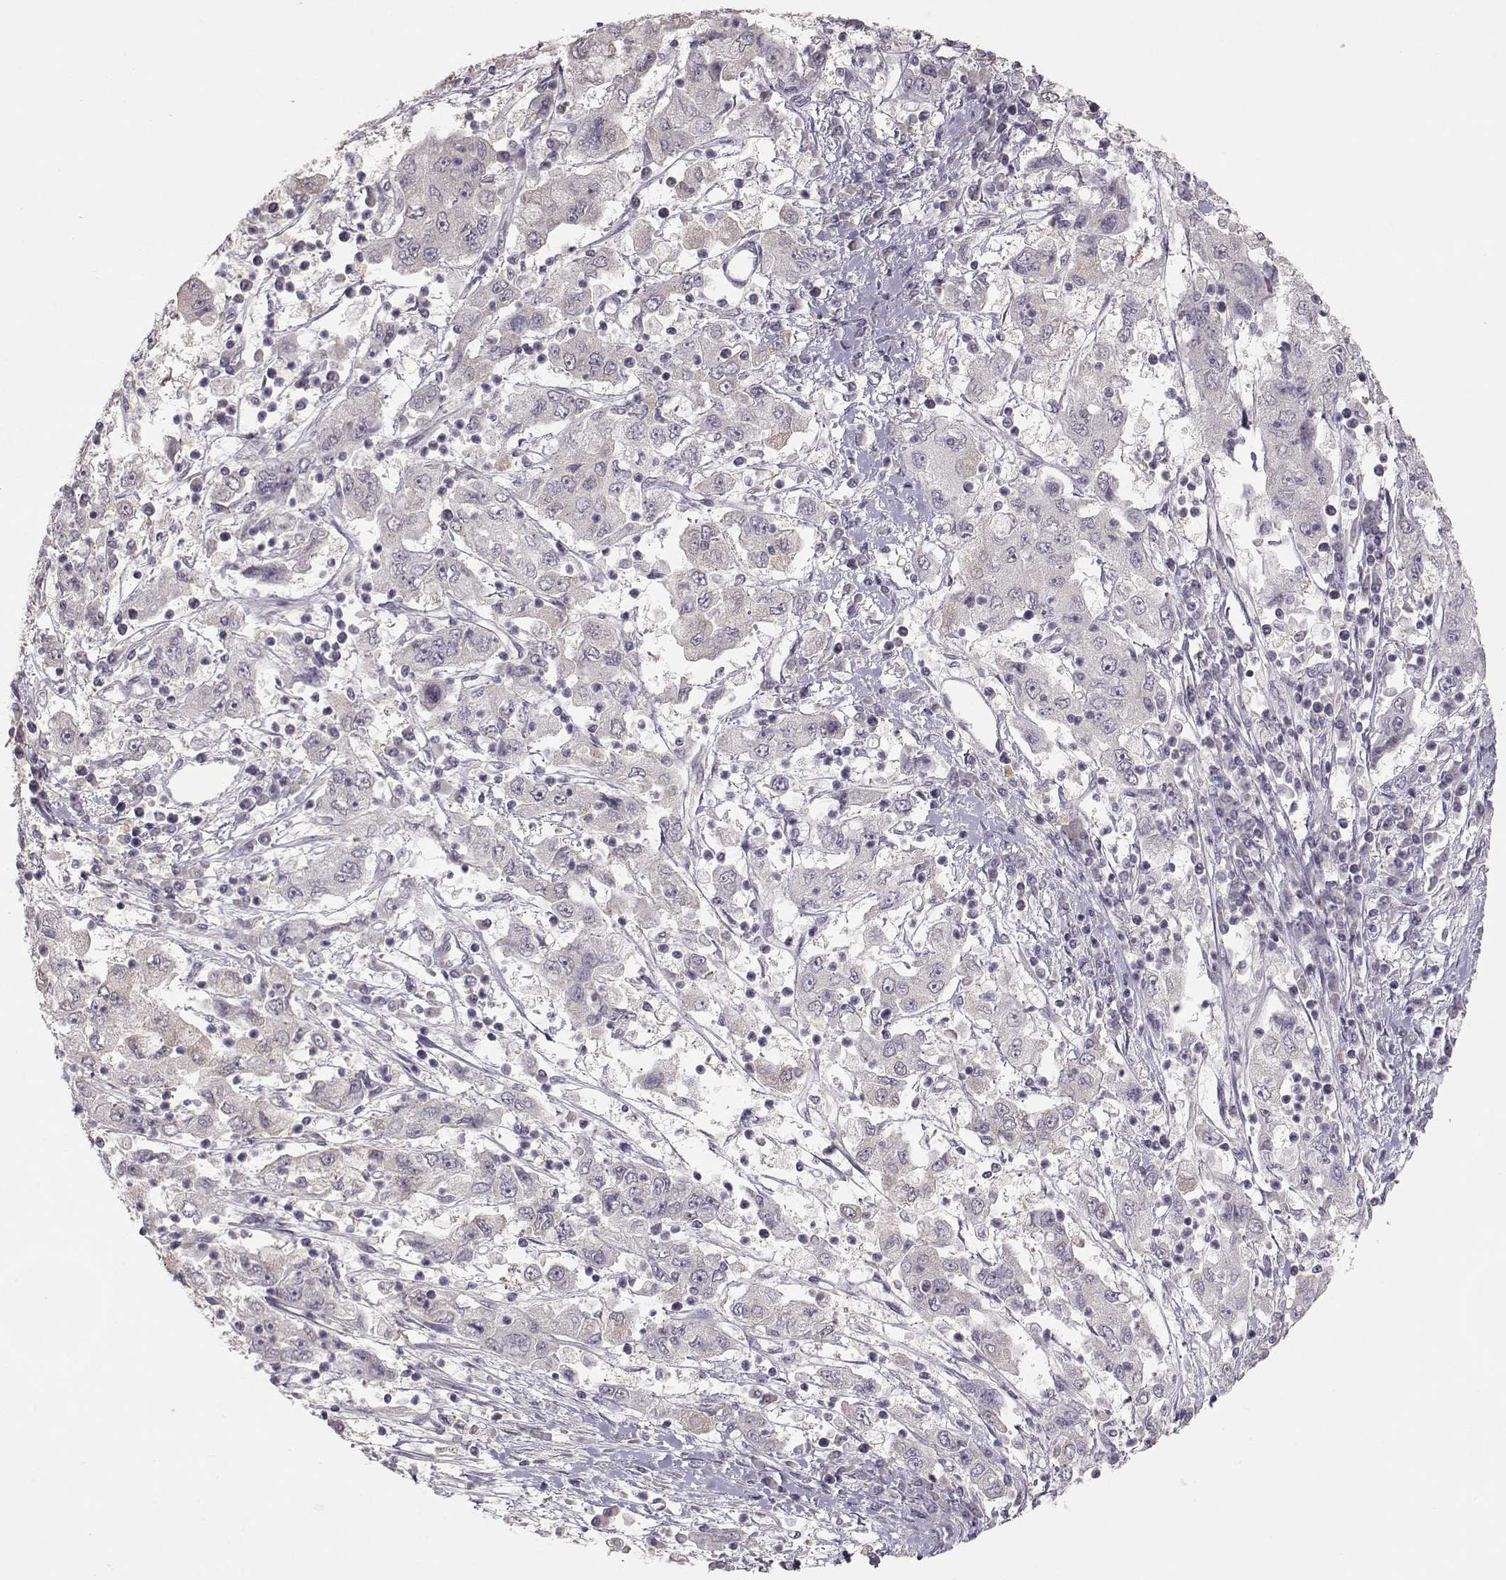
{"staining": {"intensity": "negative", "quantity": "none", "location": "none"}, "tissue": "cervical cancer", "cell_type": "Tumor cells", "image_type": "cancer", "snomed": [{"axis": "morphology", "description": "Squamous cell carcinoma, NOS"}, {"axis": "topography", "description": "Cervix"}], "caption": "The photomicrograph demonstrates no significant staining in tumor cells of cervical cancer.", "gene": "PNMT", "patient": {"sex": "female", "age": 36}}